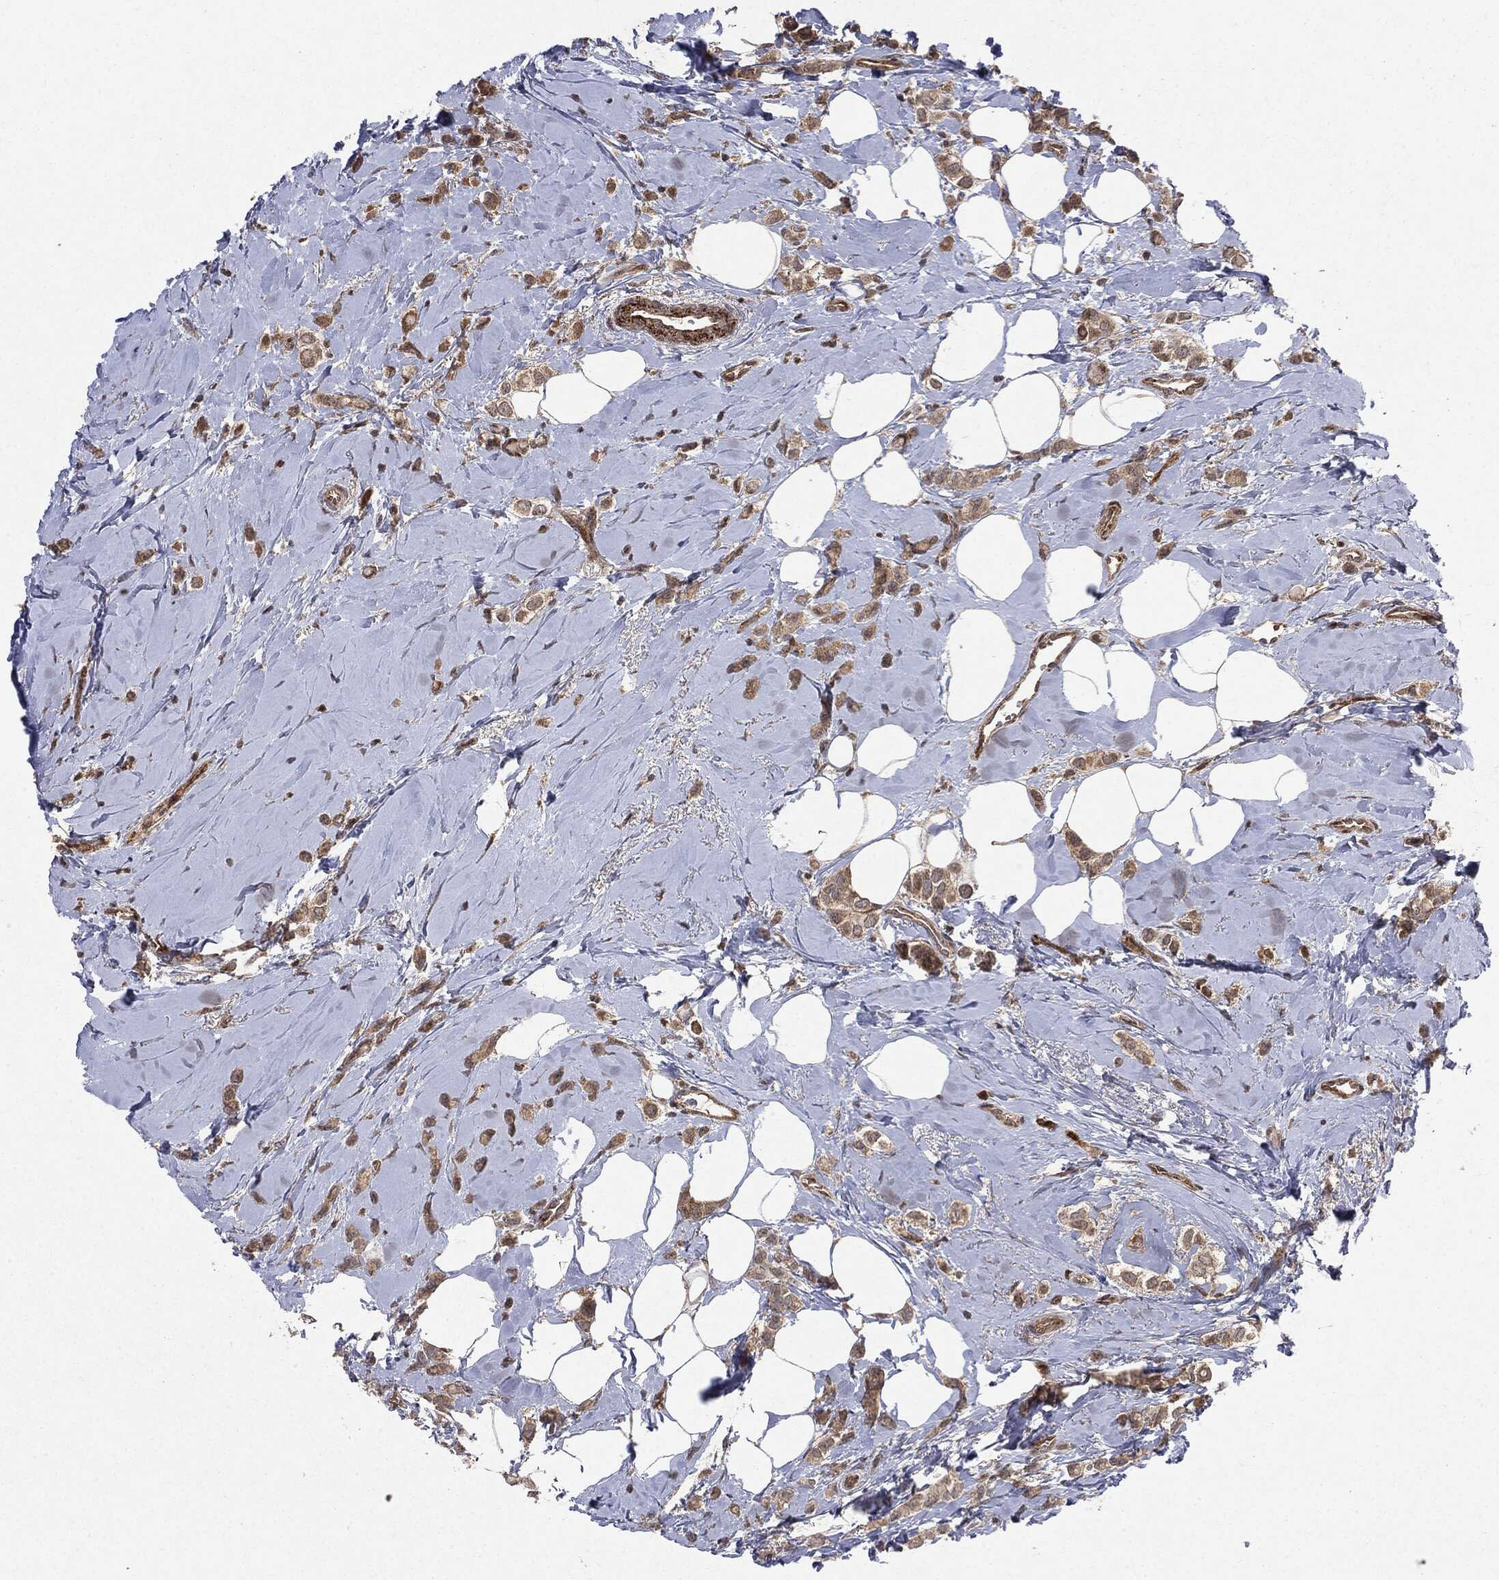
{"staining": {"intensity": "moderate", "quantity": ">75%", "location": "cytoplasmic/membranous"}, "tissue": "breast cancer", "cell_type": "Tumor cells", "image_type": "cancer", "snomed": [{"axis": "morphology", "description": "Lobular carcinoma"}, {"axis": "topography", "description": "Breast"}], "caption": "Moderate cytoplasmic/membranous positivity for a protein is seen in about >75% of tumor cells of lobular carcinoma (breast) using immunohistochemistry.", "gene": "OTUB1", "patient": {"sex": "female", "age": 66}}